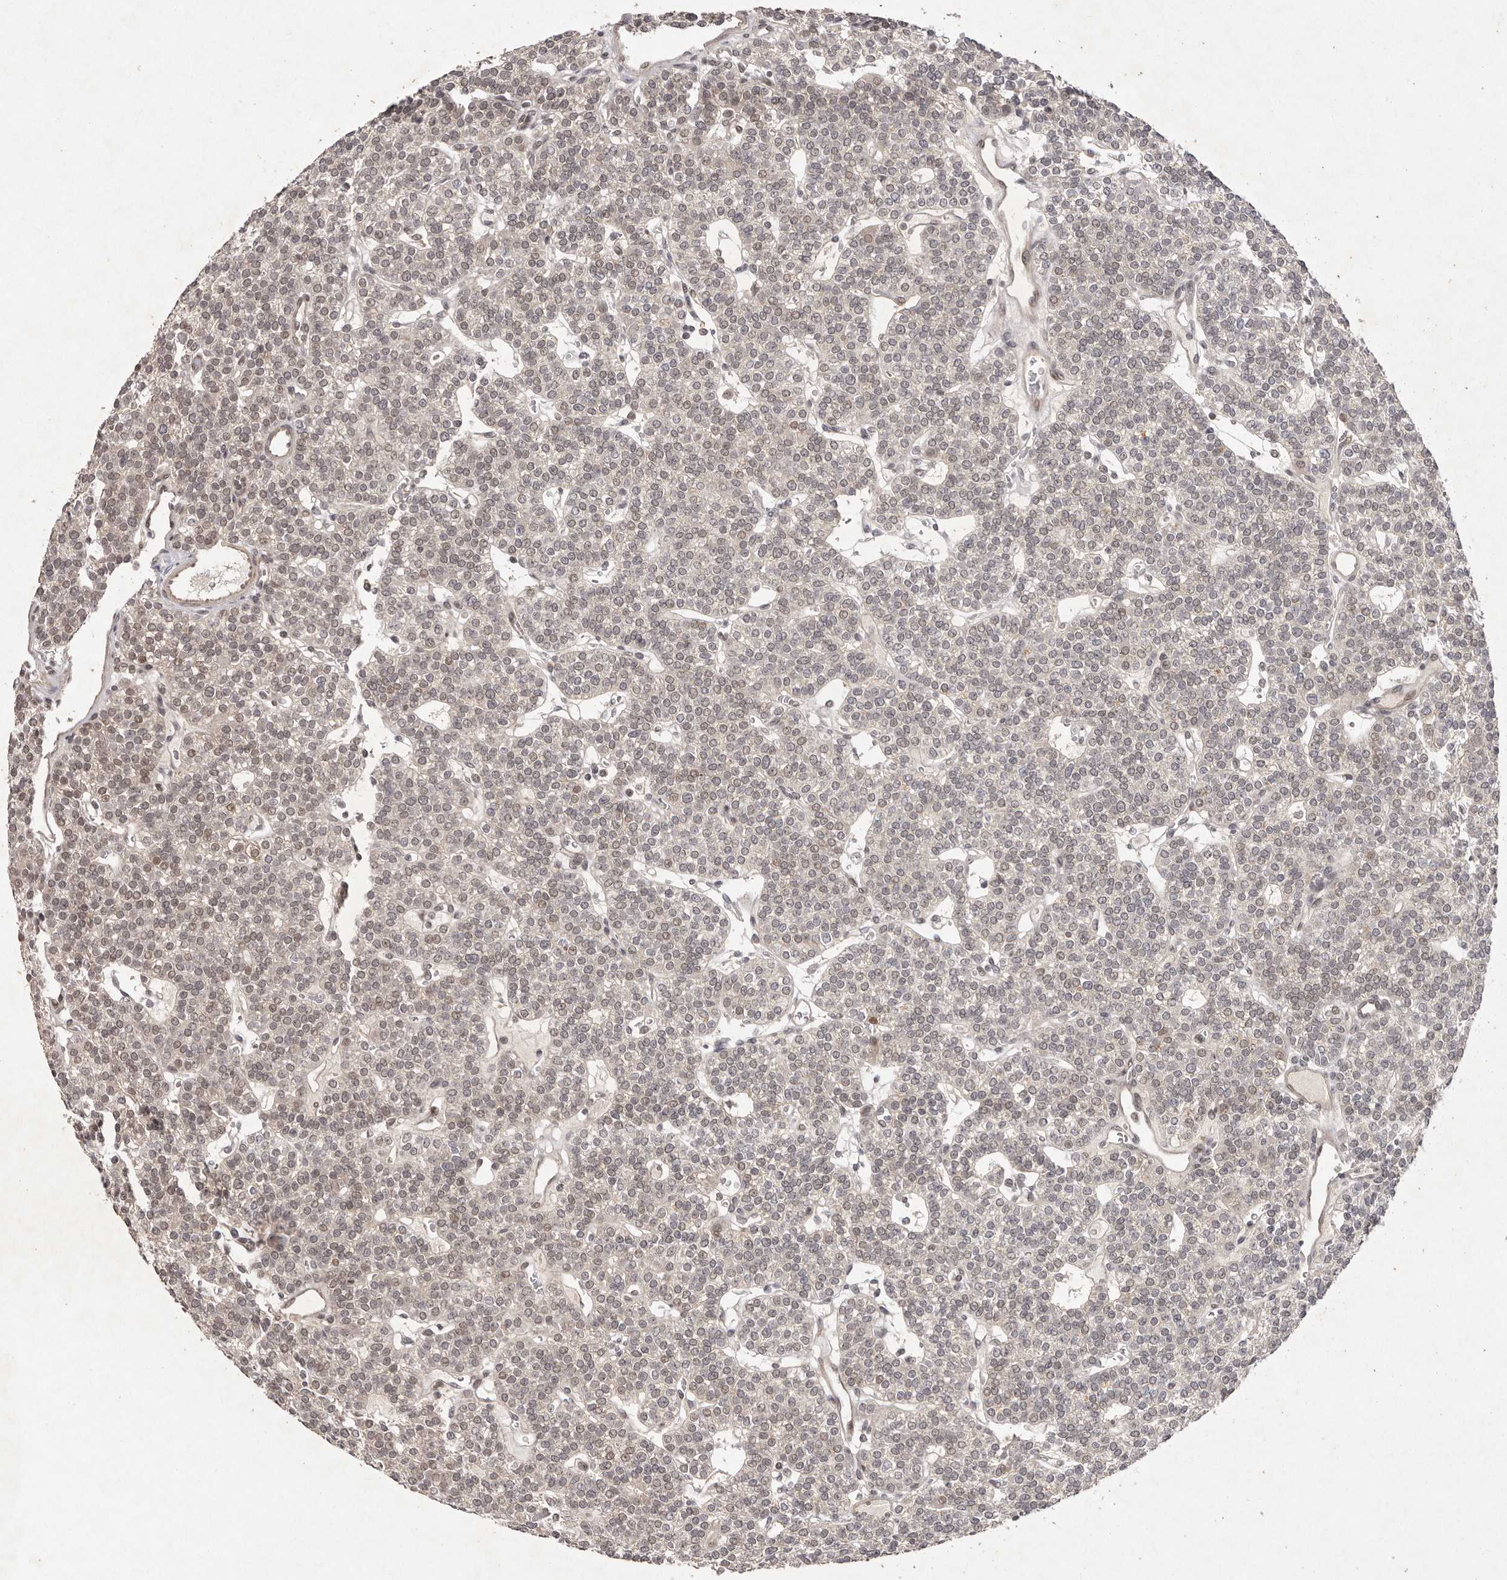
{"staining": {"intensity": "weak", "quantity": "25%-75%", "location": "nuclear"}, "tissue": "parathyroid gland", "cell_type": "Glandular cells", "image_type": "normal", "snomed": [{"axis": "morphology", "description": "Normal tissue, NOS"}, {"axis": "topography", "description": "Parathyroid gland"}], "caption": "Weak nuclear positivity for a protein is present in approximately 25%-75% of glandular cells of unremarkable parathyroid gland using IHC.", "gene": "BUD31", "patient": {"sex": "male", "age": 83}}